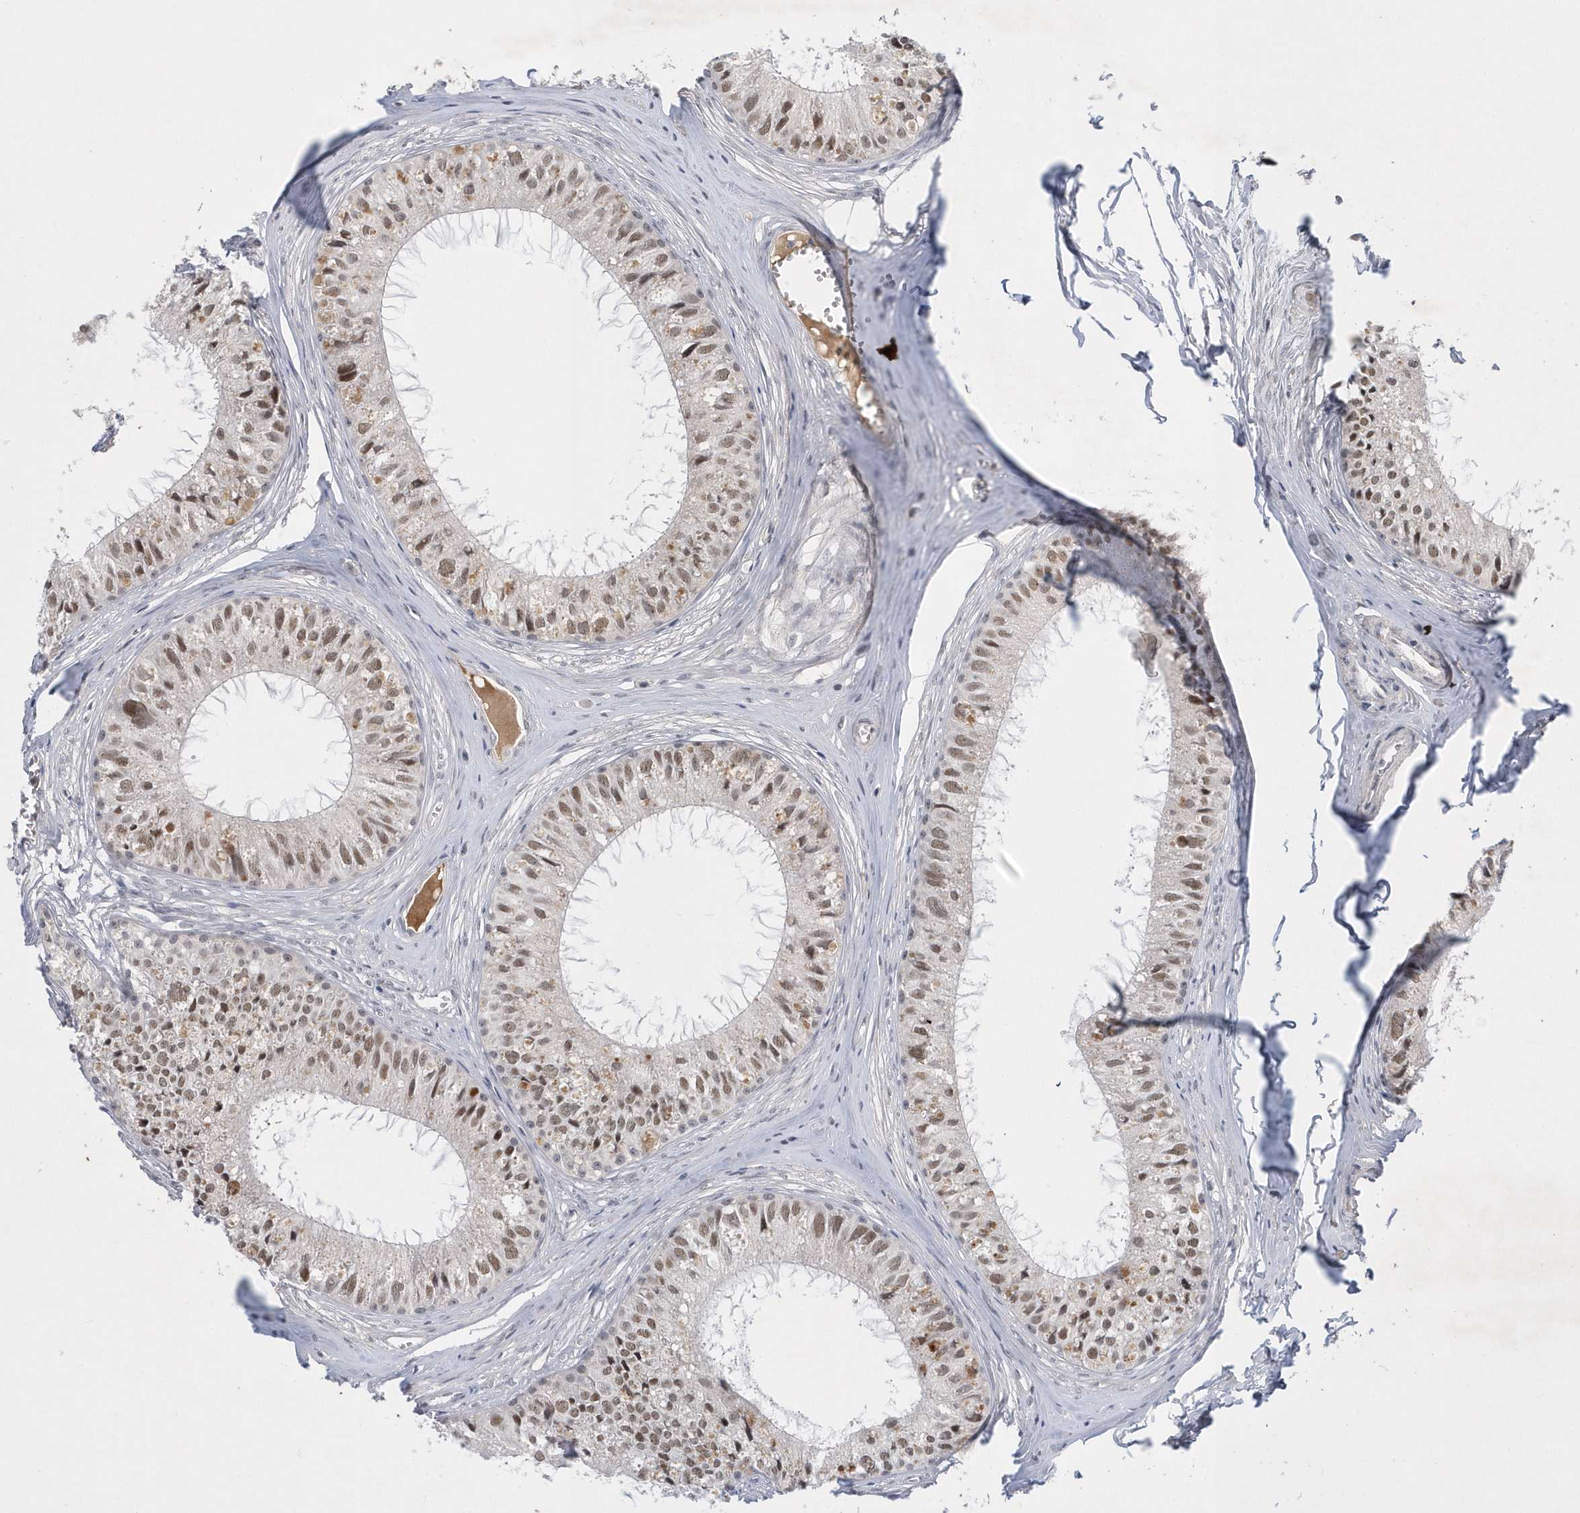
{"staining": {"intensity": "moderate", "quantity": ">75%", "location": "nuclear"}, "tissue": "epididymis", "cell_type": "Glandular cells", "image_type": "normal", "snomed": [{"axis": "morphology", "description": "Normal tissue, NOS"}, {"axis": "topography", "description": "Epididymis"}], "caption": "Immunohistochemistry image of unremarkable human epididymis stained for a protein (brown), which displays medium levels of moderate nuclear positivity in about >75% of glandular cells.", "gene": "FAM217A", "patient": {"sex": "male", "age": 36}}